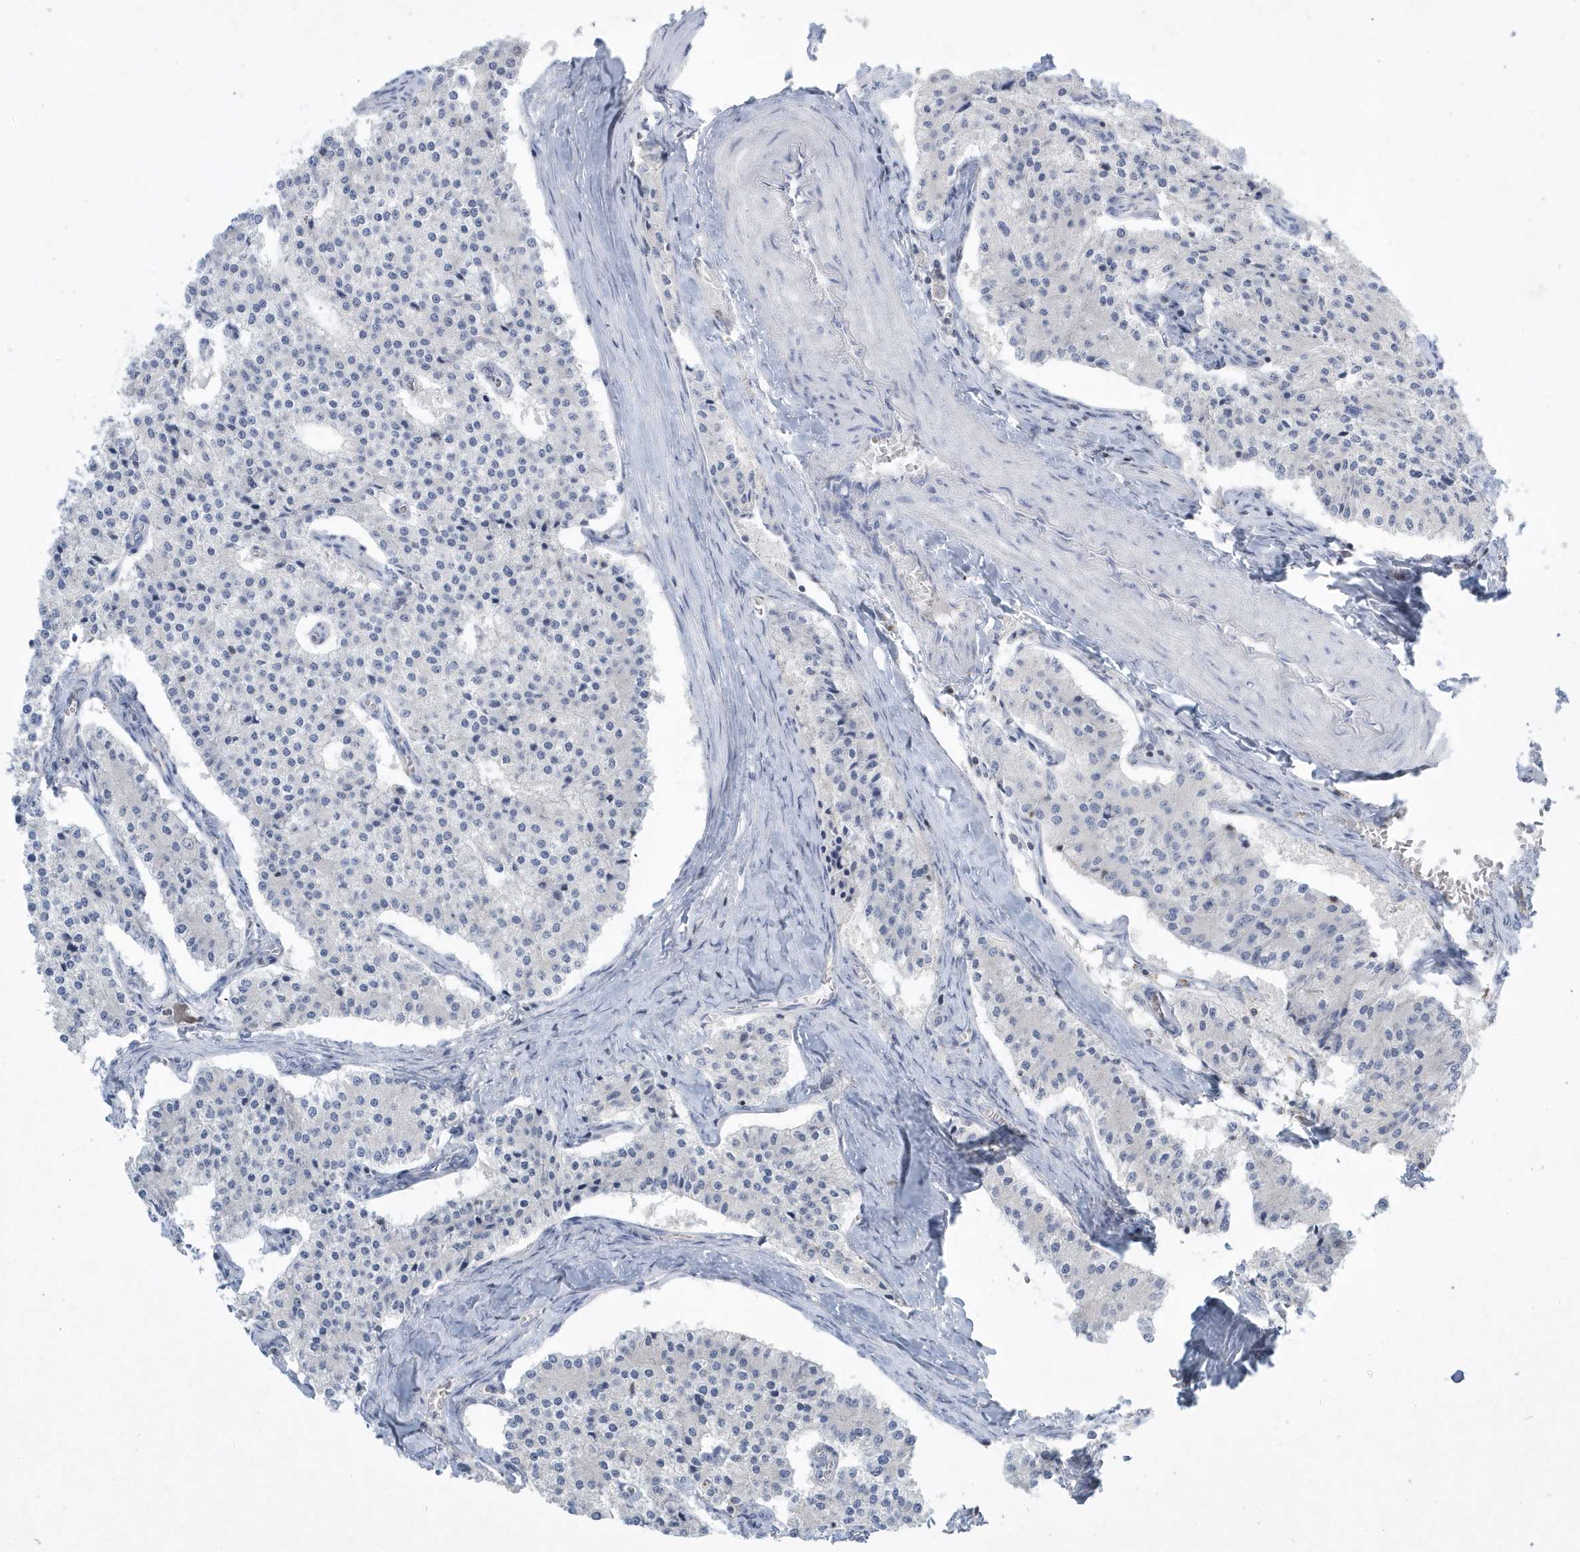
{"staining": {"intensity": "negative", "quantity": "none", "location": "none"}, "tissue": "carcinoid", "cell_type": "Tumor cells", "image_type": "cancer", "snomed": [{"axis": "morphology", "description": "Carcinoid, malignant, NOS"}, {"axis": "topography", "description": "Colon"}], "caption": "Tumor cells show no significant positivity in carcinoid. (DAB immunohistochemistry (IHC) with hematoxylin counter stain).", "gene": "PSD4", "patient": {"sex": "female", "age": 52}}